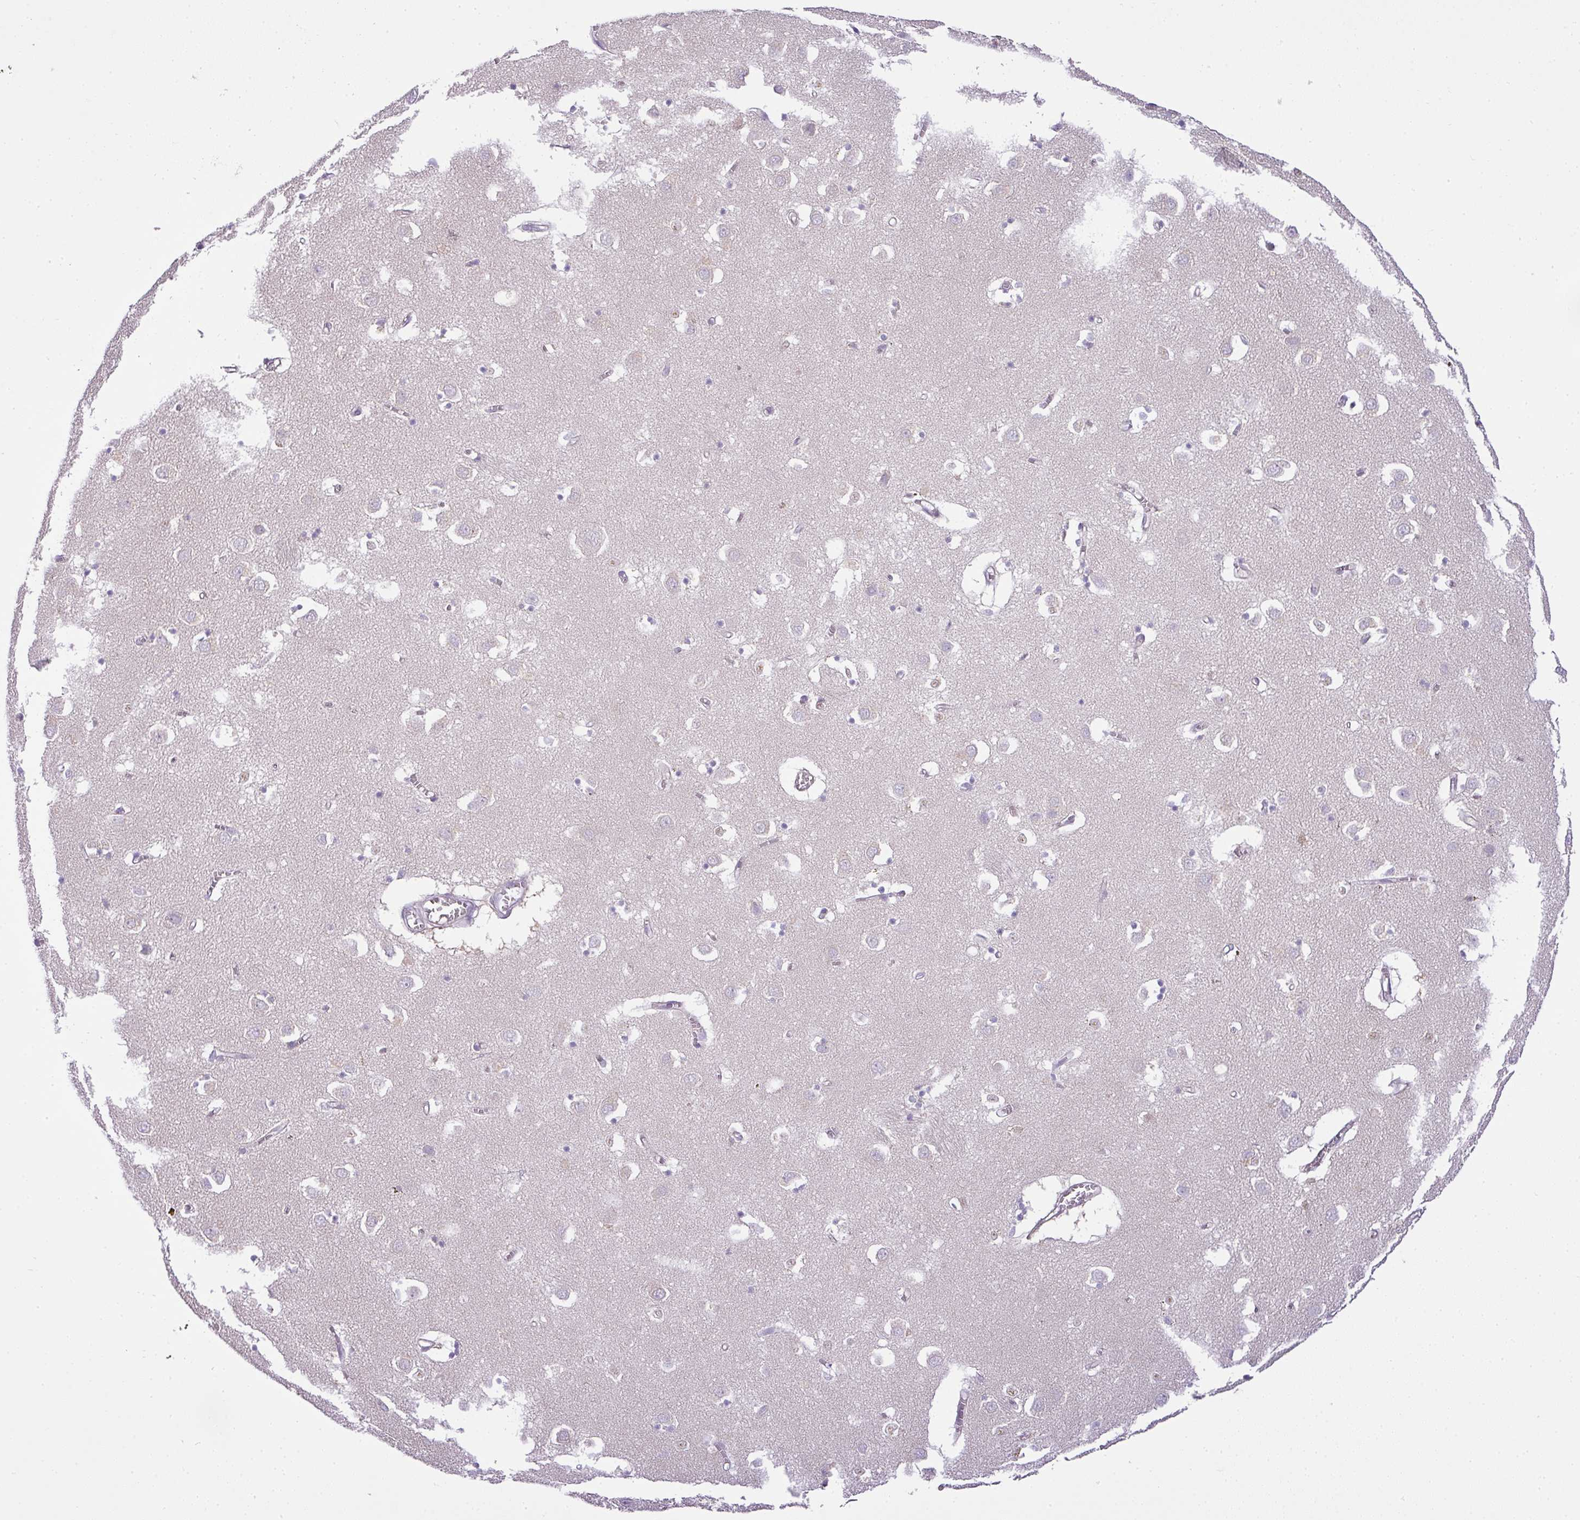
{"staining": {"intensity": "negative", "quantity": "none", "location": "none"}, "tissue": "caudate", "cell_type": "Glial cells", "image_type": "normal", "snomed": [{"axis": "morphology", "description": "Normal tissue, NOS"}, {"axis": "topography", "description": "Lateral ventricle wall"}], "caption": "A high-resolution photomicrograph shows immunohistochemistry (IHC) staining of benign caudate, which shows no significant staining in glial cells. (Brightfield microscopy of DAB immunohistochemistry (IHC) at high magnification).", "gene": "HOXC13", "patient": {"sex": "male", "age": 70}}